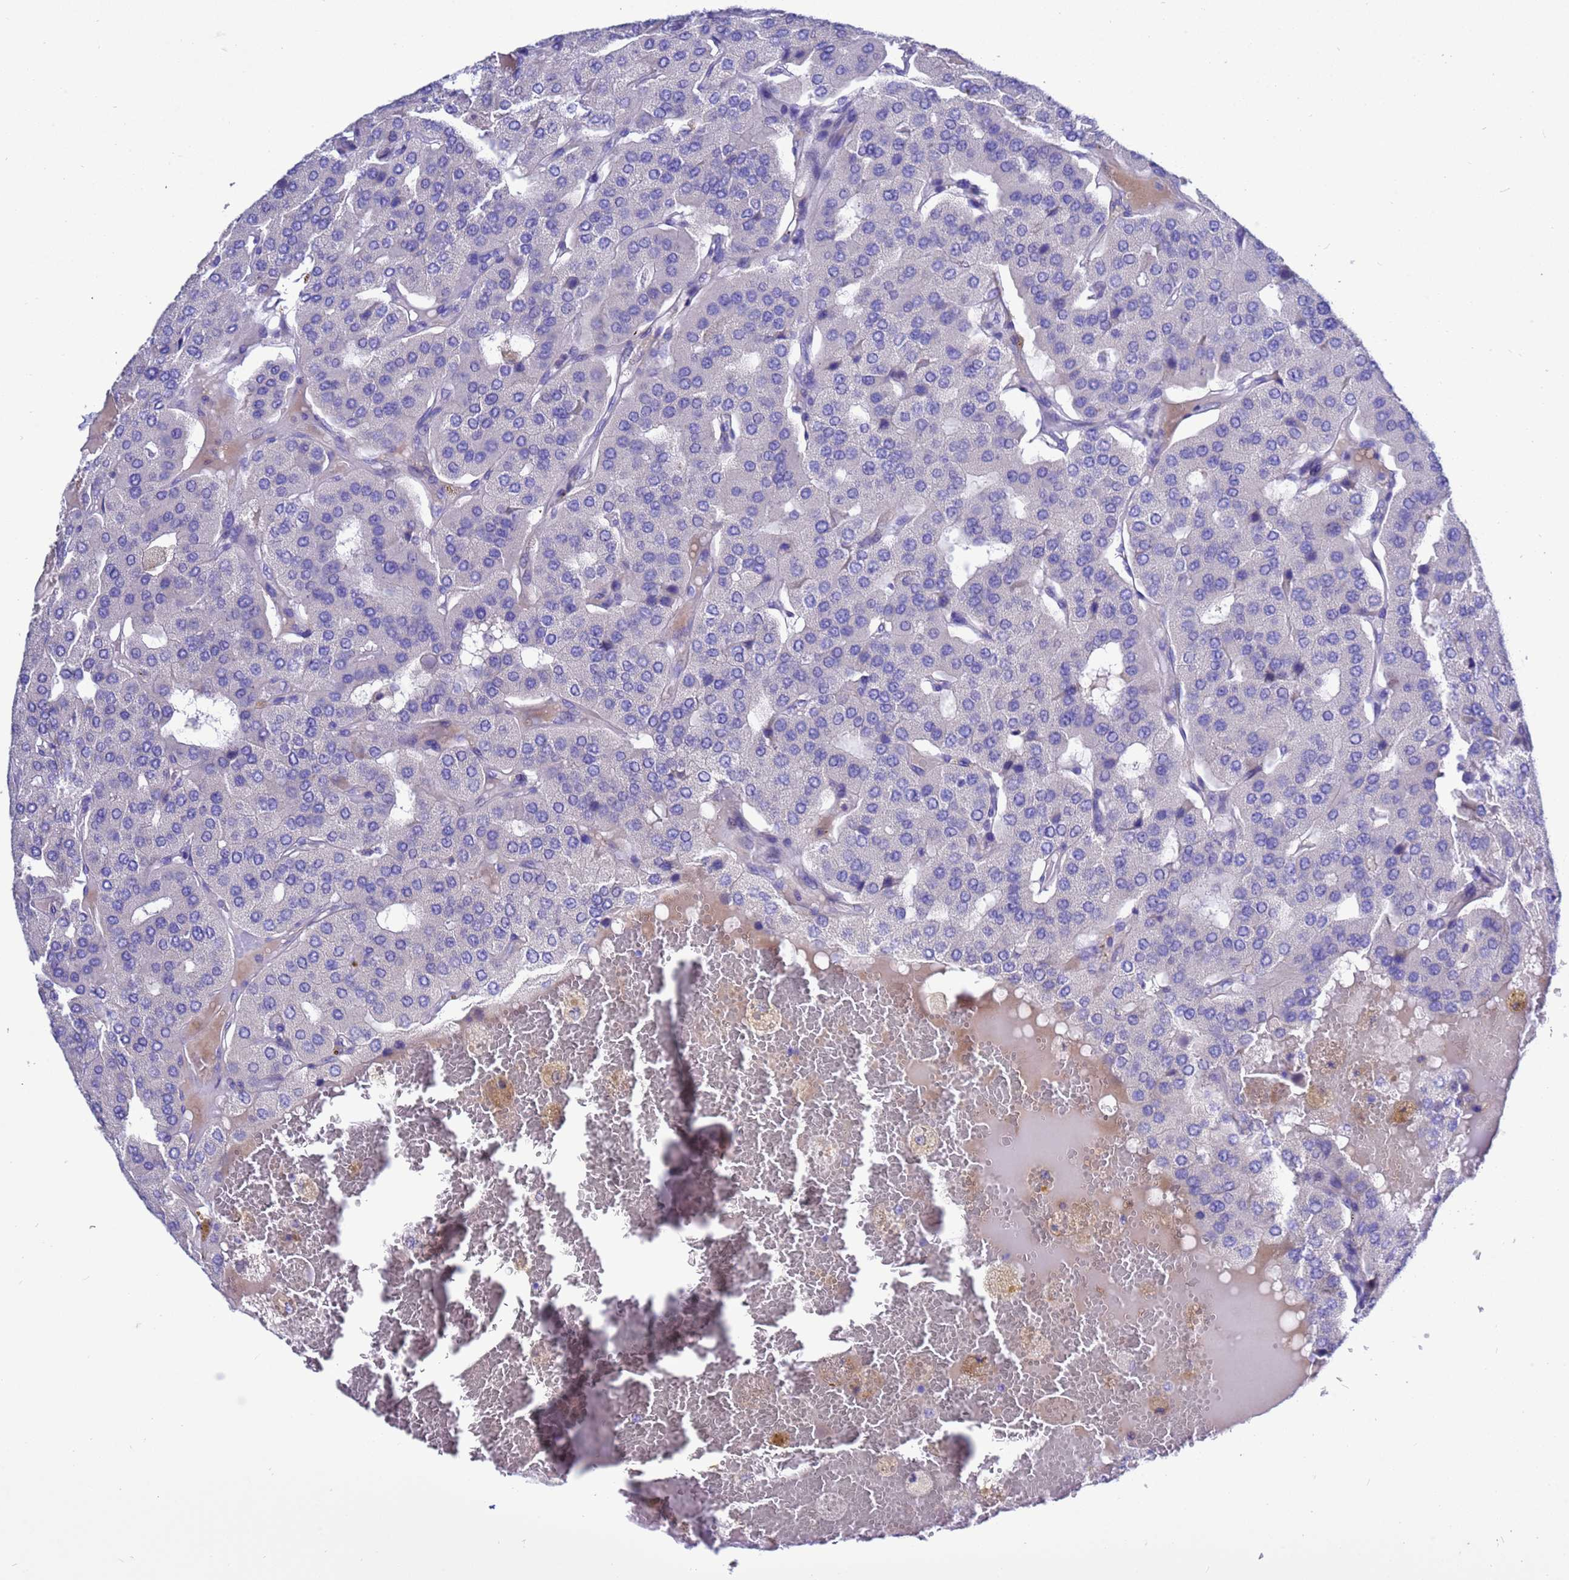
{"staining": {"intensity": "negative", "quantity": "none", "location": "none"}, "tissue": "parathyroid gland", "cell_type": "Glandular cells", "image_type": "normal", "snomed": [{"axis": "morphology", "description": "Normal tissue, NOS"}, {"axis": "morphology", "description": "Adenoma, NOS"}, {"axis": "topography", "description": "Parathyroid gland"}], "caption": "Immunohistochemical staining of unremarkable human parathyroid gland shows no significant positivity in glandular cells.", "gene": "KICS2", "patient": {"sex": "female", "age": 86}}